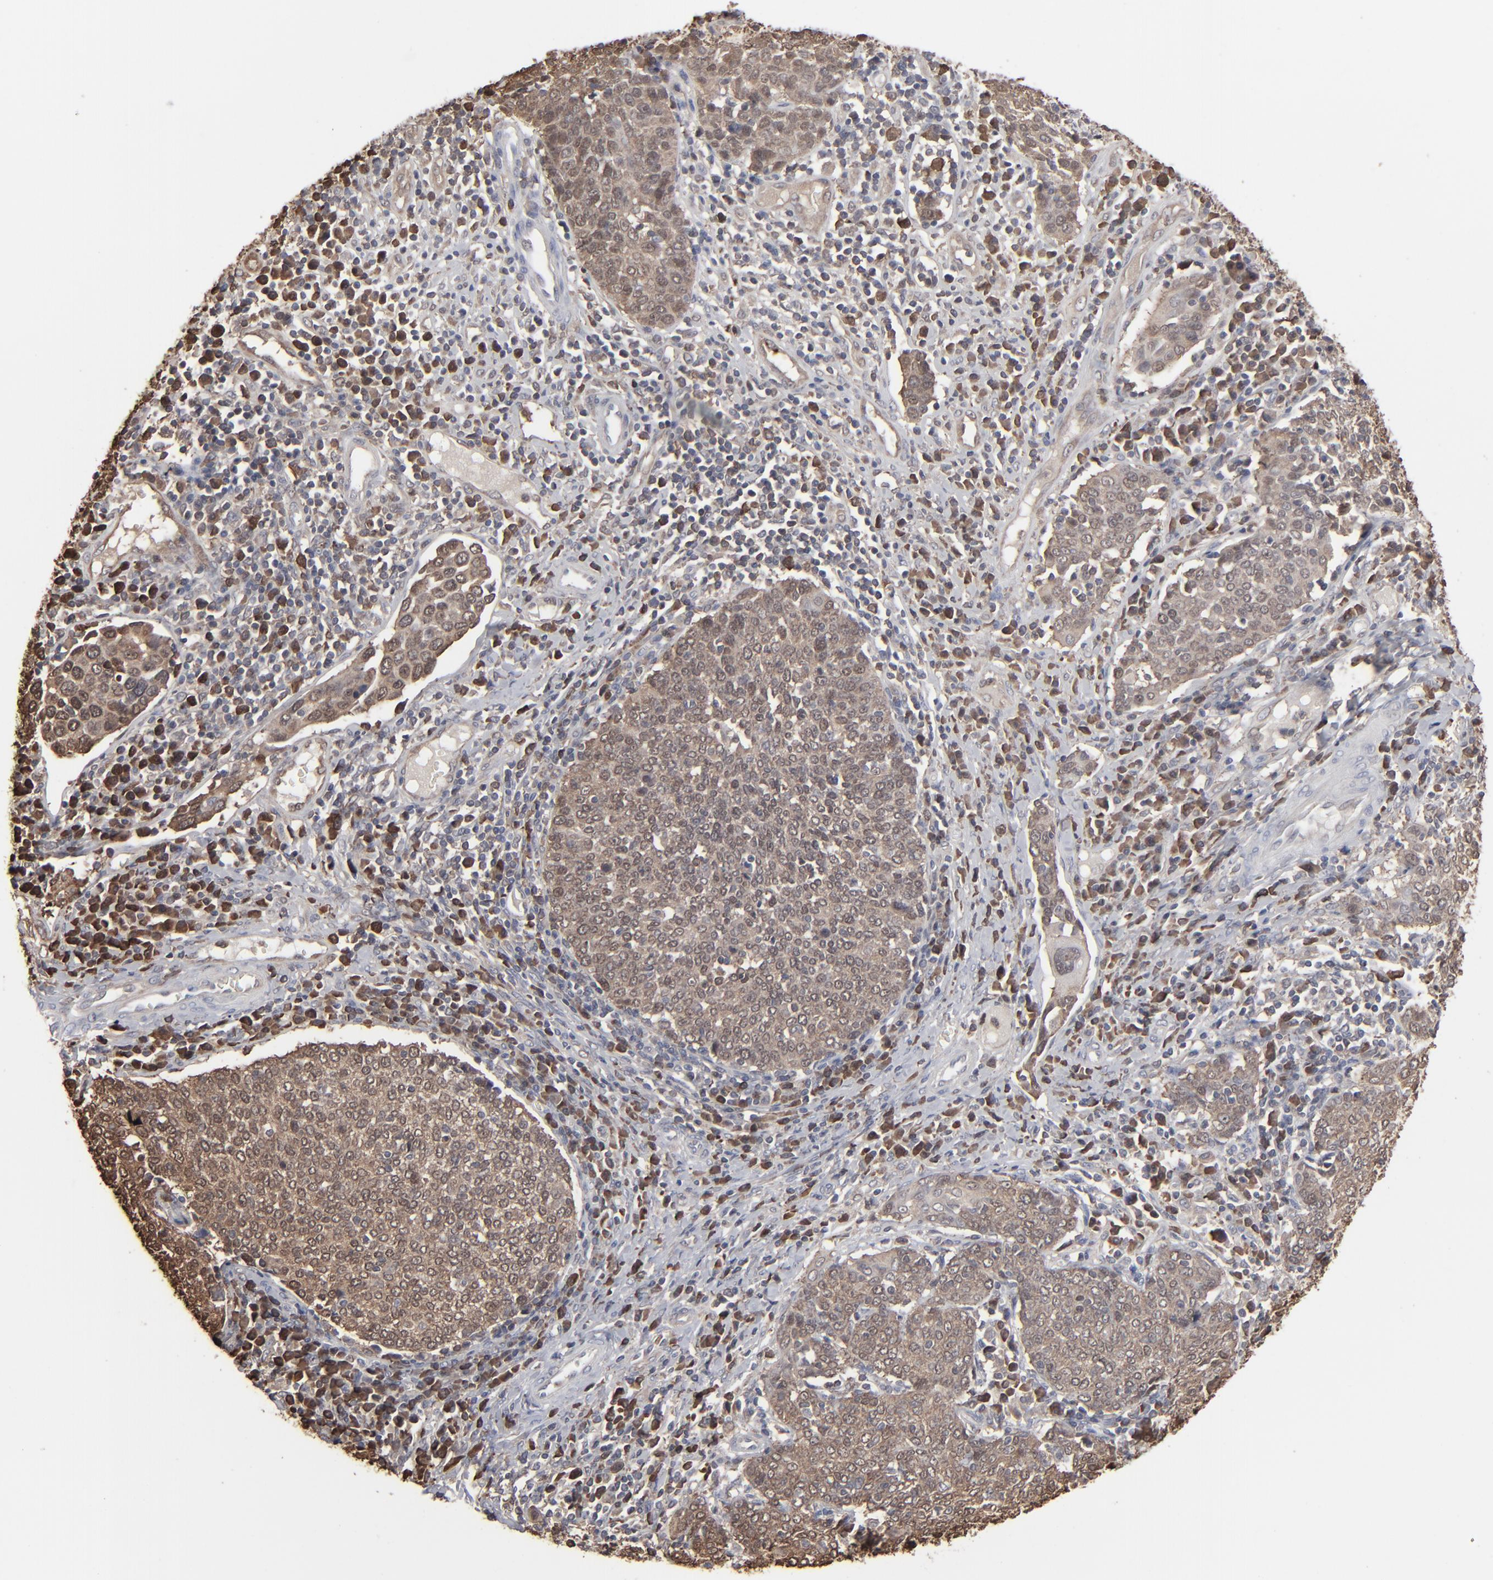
{"staining": {"intensity": "moderate", "quantity": ">75%", "location": "cytoplasmic/membranous"}, "tissue": "cervical cancer", "cell_type": "Tumor cells", "image_type": "cancer", "snomed": [{"axis": "morphology", "description": "Squamous cell carcinoma, NOS"}, {"axis": "topography", "description": "Cervix"}], "caption": "Human cervical cancer stained for a protein (brown) displays moderate cytoplasmic/membranous positive expression in approximately >75% of tumor cells.", "gene": "NME1-NME2", "patient": {"sex": "female", "age": 40}}